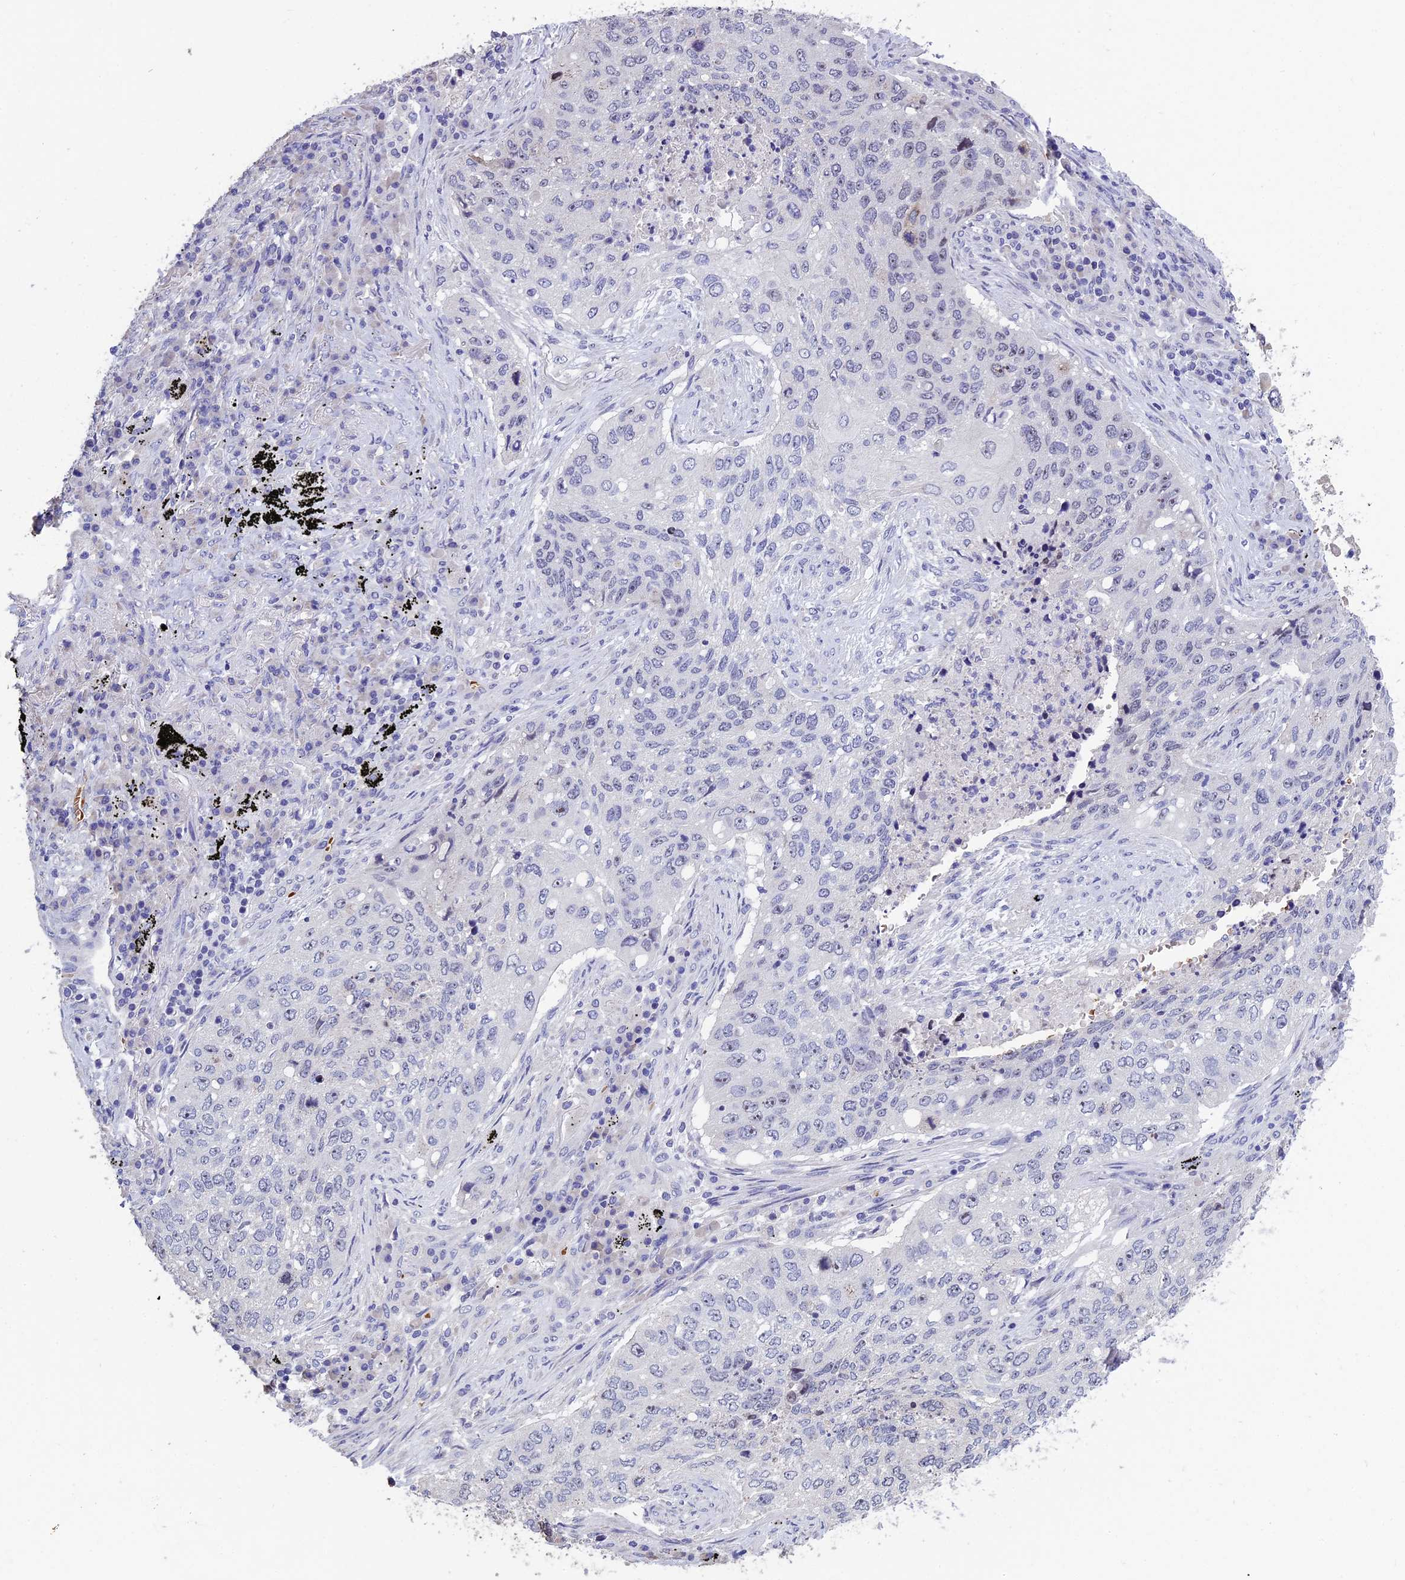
{"staining": {"intensity": "negative", "quantity": "none", "location": "none"}, "tissue": "lung cancer", "cell_type": "Tumor cells", "image_type": "cancer", "snomed": [{"axis": "morphology", "description": "Squamous cell carcinoma, NOS"}, {"axis": "topography", "description": "Lung"}], "caption": "DAB immunohistochemical staining of lung squamous cell carcinoma reveals no significant staining in tumor cells.", "gene": "KNOP1", "patient": {"sex": "female", "age": 63}}